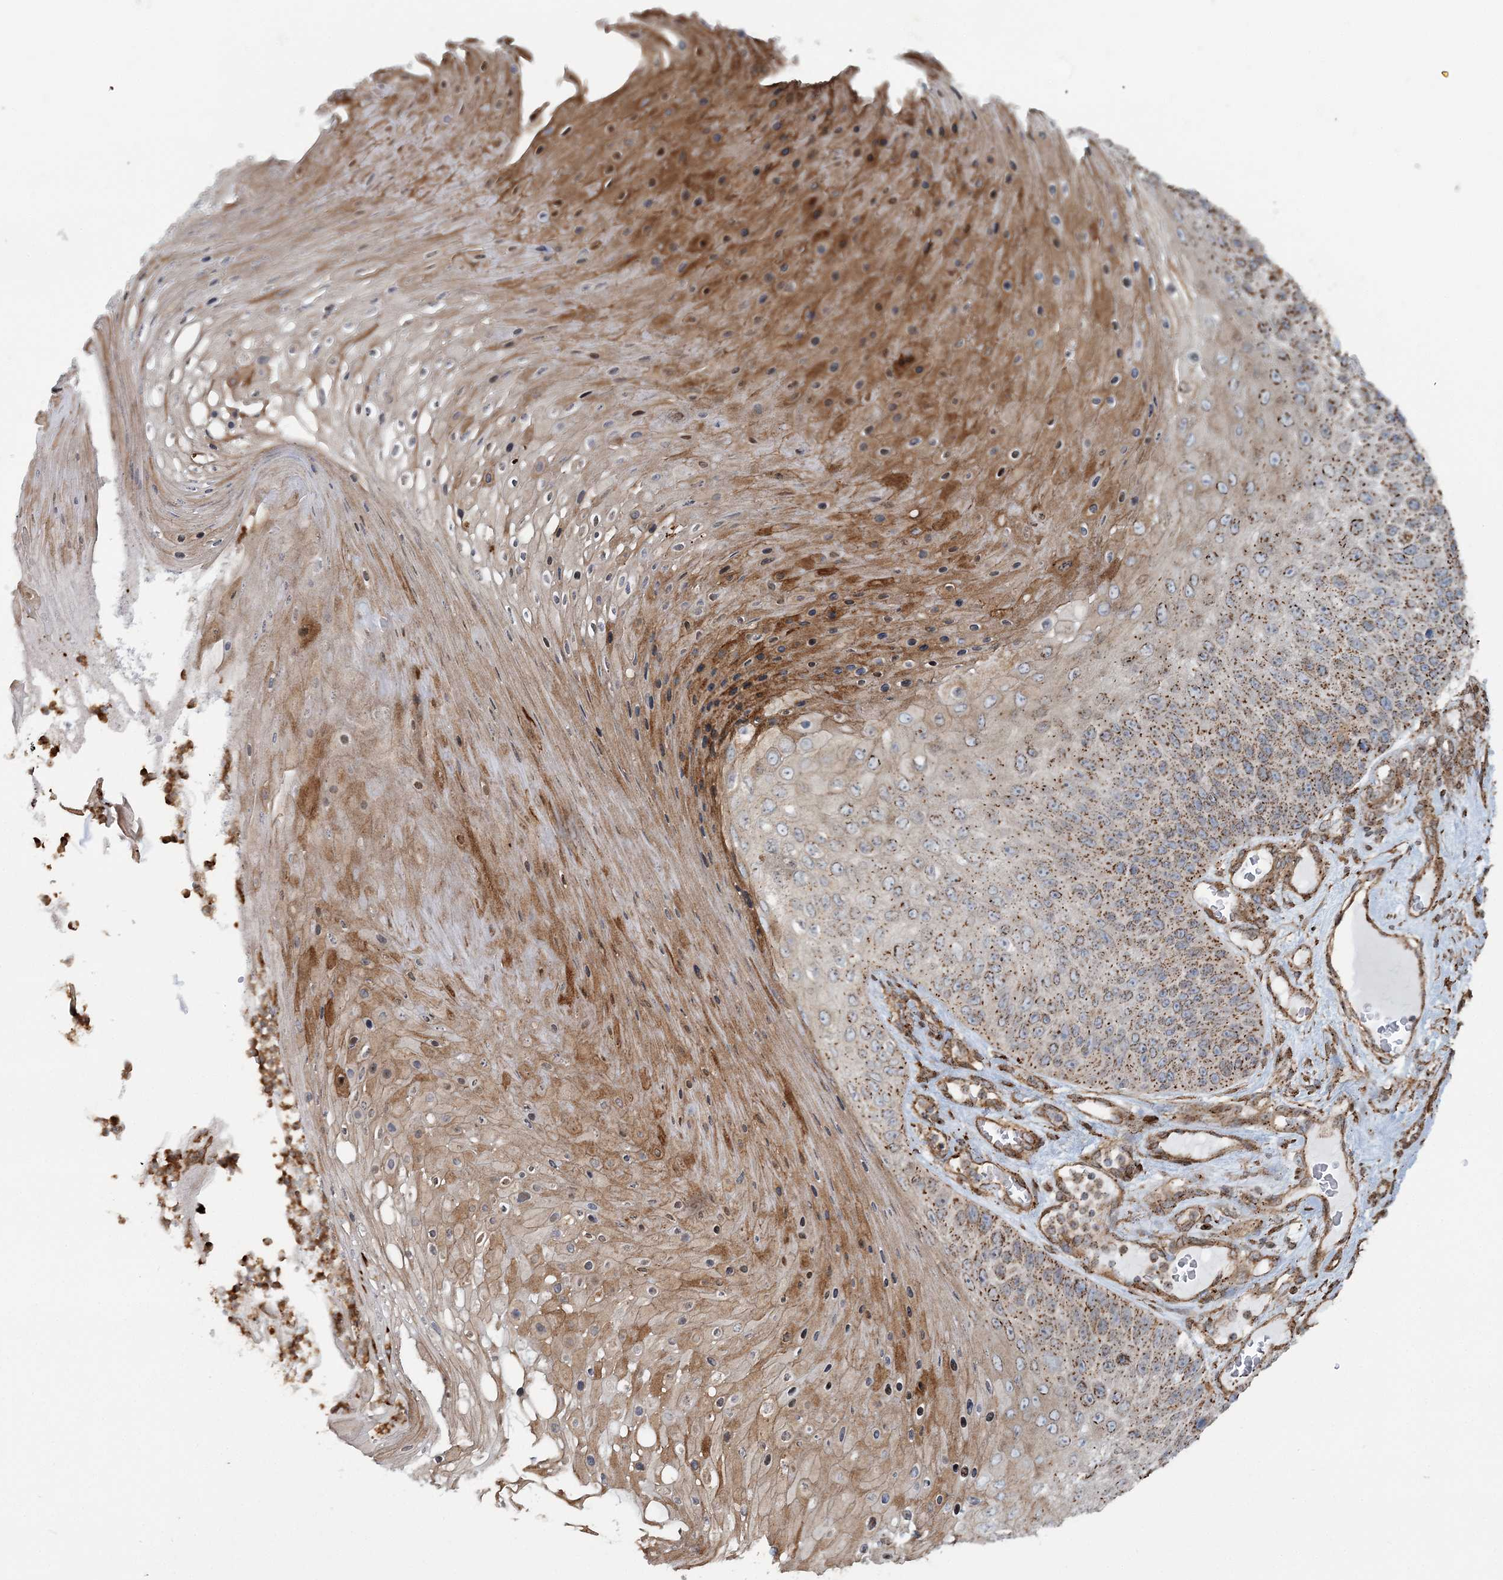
{"staining": {"intensity": "moderate", "quantity": ">75%", "location": "cytoplasmic/membranous"}, "tissue": "skin cancer", "cell_type": "Tumor cells", "image_type": "cancer", "snomed": [{"axis": "morphology", "description": "Squamous cell carcinoma, NOS"}, {"axis": "topography", "description": "Skin"}], "caption": "Skin cancer stained for a protein (brown) reveals moderate cytoplasmic/membranous positive staining in approximately >75% of tumor cells.", "gene": "TRAF3IP2", "patient": {"sex": "female", "age": 88}}